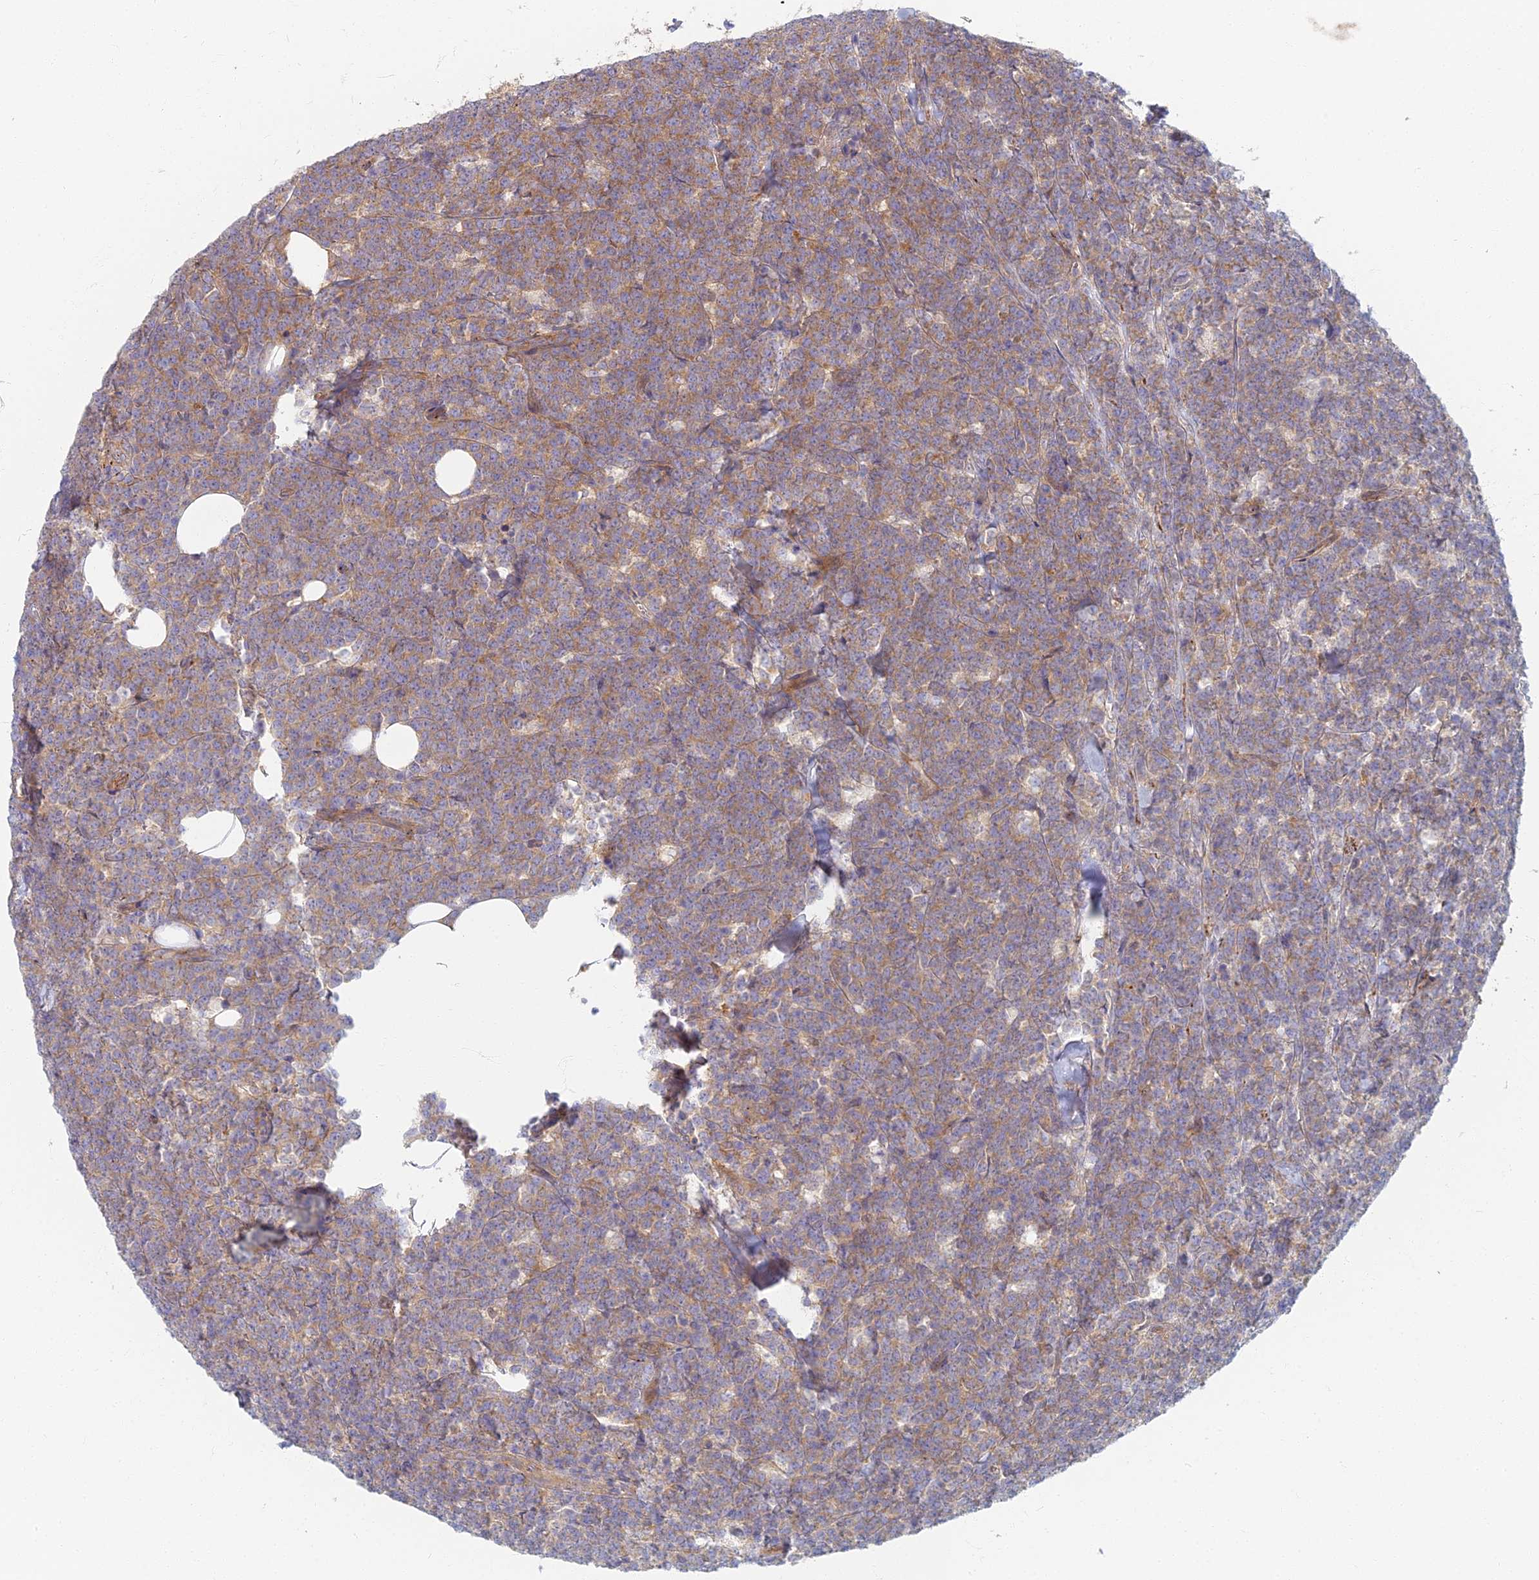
{"staining": {"intensity": "moderate", "quantity": ">75%", "location": "cytoplasmic/membranous"}, "tissue": "lymphoma", "cell_type": "Tumor cells", "image_type": "cancer", "snomed": [{"axis": "morphology", "description": "Malignant lymphoma, non-Hodgkin's type, High grade"}, {"axis": "topography", "description": "Small intestine"}], "caption": "This micrograph reveals immunohistochemistry (IHC) staining of human lymphoma, with medium moderate cytoplasmic/membranous expression in about >75% of tumor cells.", "gene": "RBSN", "patient": {"sex": "male", "age": 8}}